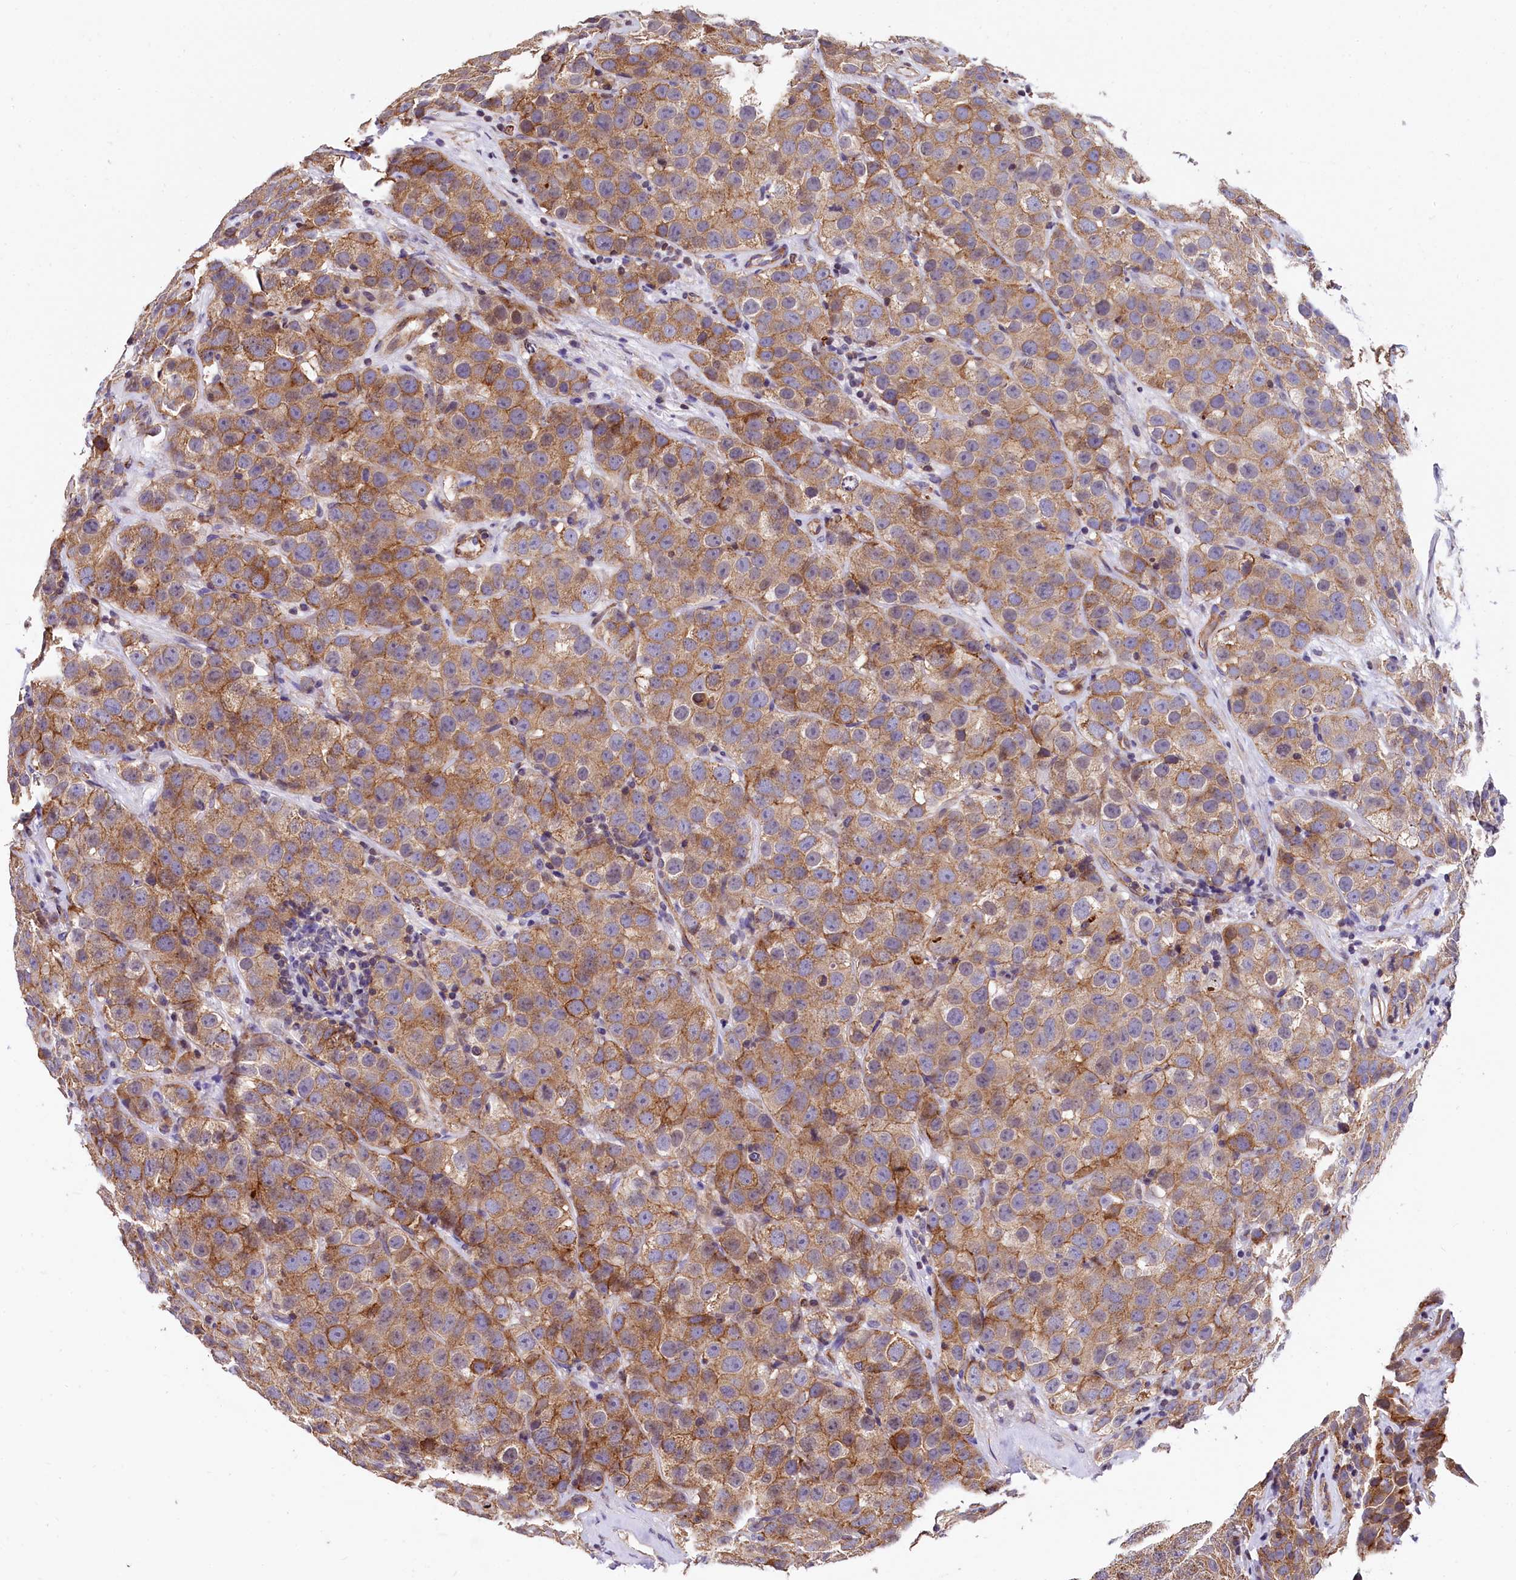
{"staining": {"intensity": "moderate", "quantity": "25%-75%", "location": "cytoplasmic/membranous"}, "tissue": "testis cancer", "cell_type": "Tumor cells", "image_type": "cancer", "snomed": [{"axis": "morphology", "description": "Seminoma, NOS"}, {"axis": "topography", "description": "Testis"}], "caption": "The image shows staining of testis cancer, revealing moderate cytoplasmic/membranous protein positivity (brown color) within tumor cells.", "gene": "ZNF2", "patient": {"sex": "male", "age": 28}}